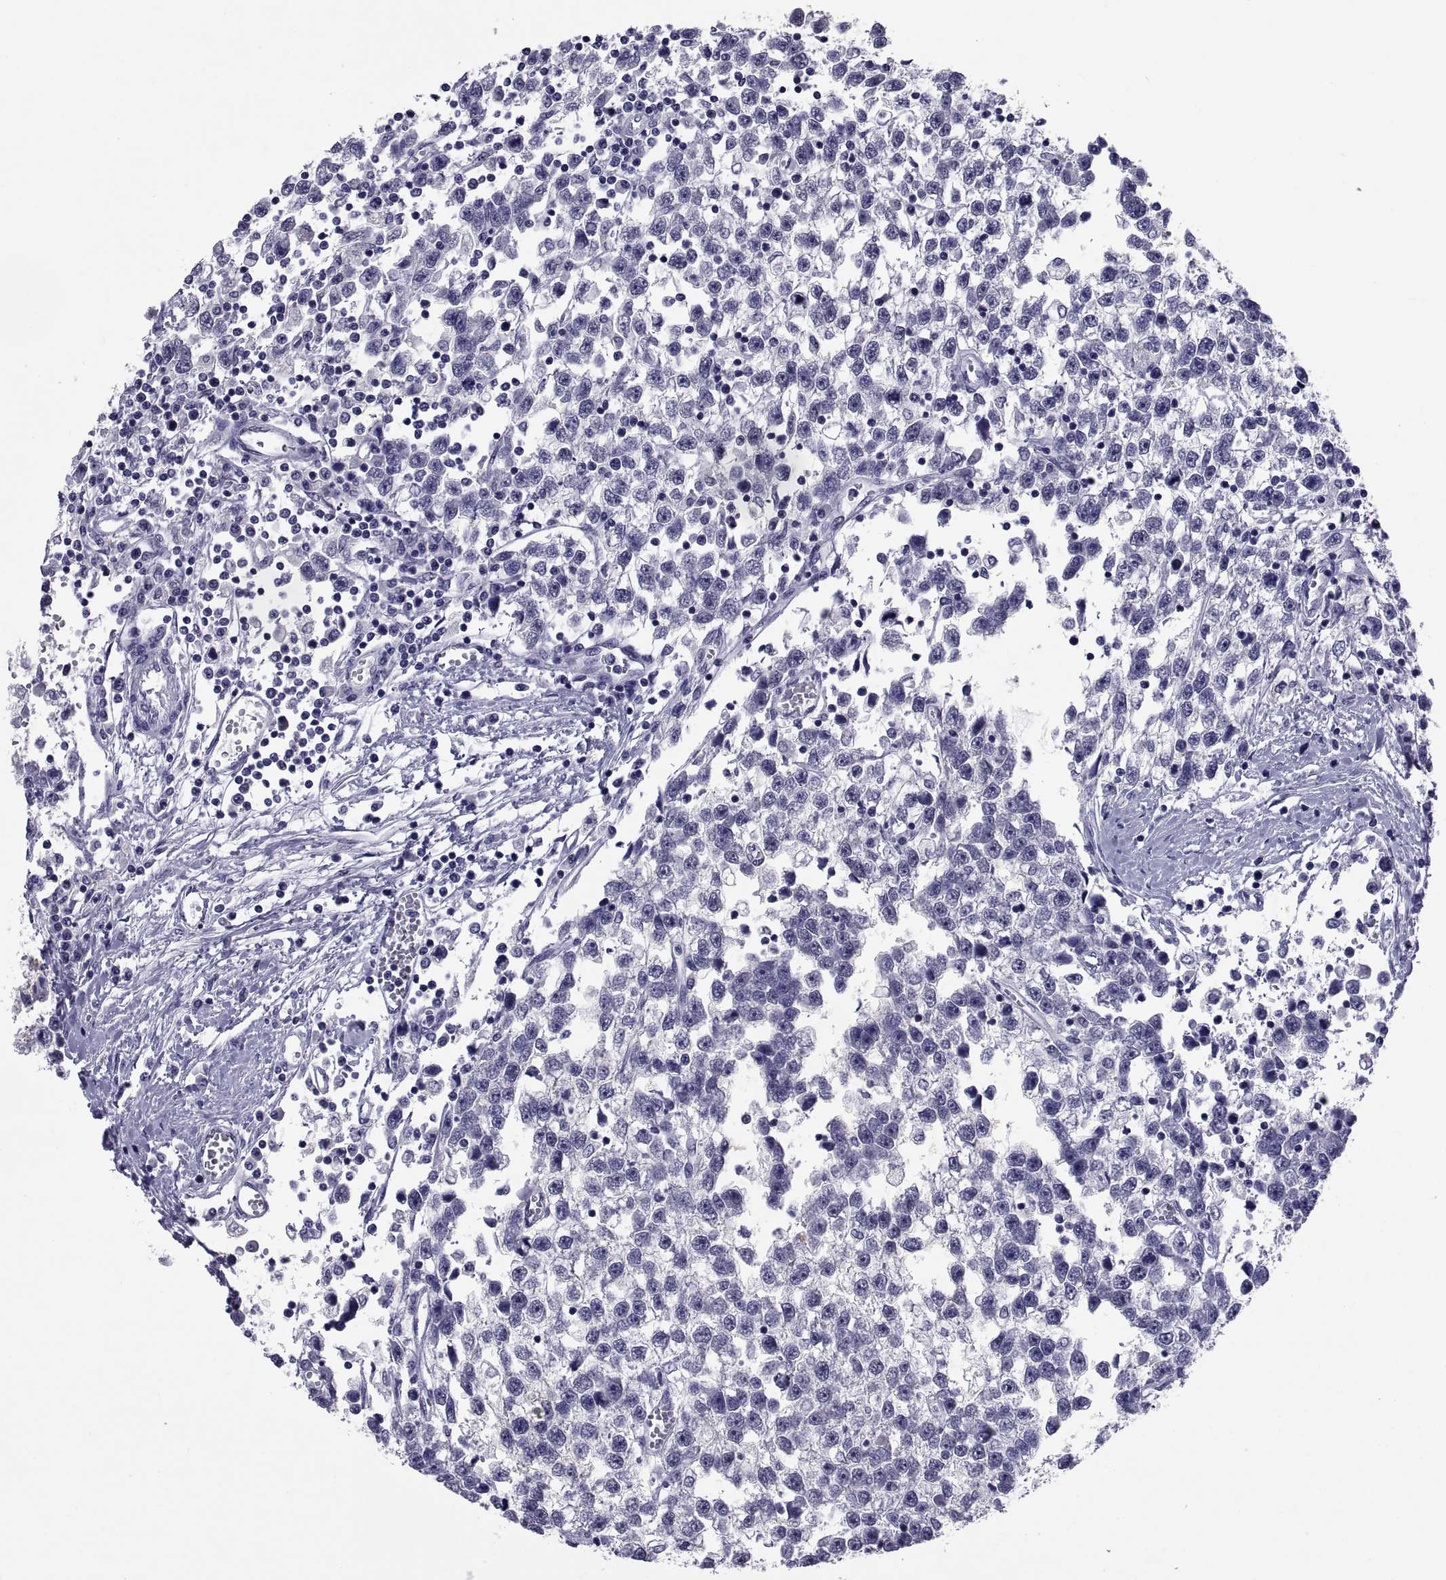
{"staining": {"intensity": "negative", "quantity": "none", "location": "none"}, "tissue": "testis cancer", "cell_type": "Tumor cells", "image_type": "cancer", "snomed": [{"axis": "morphology", "description": "Seminoma, NOS"}, {"axis": "topography", "description": "Testis"}], "caption": "A micrograph of human testis seminoma is negative for staining in tumor cells.", "gene": "TGFBR3L", "patient": {"sex": "male", "age": 34}}